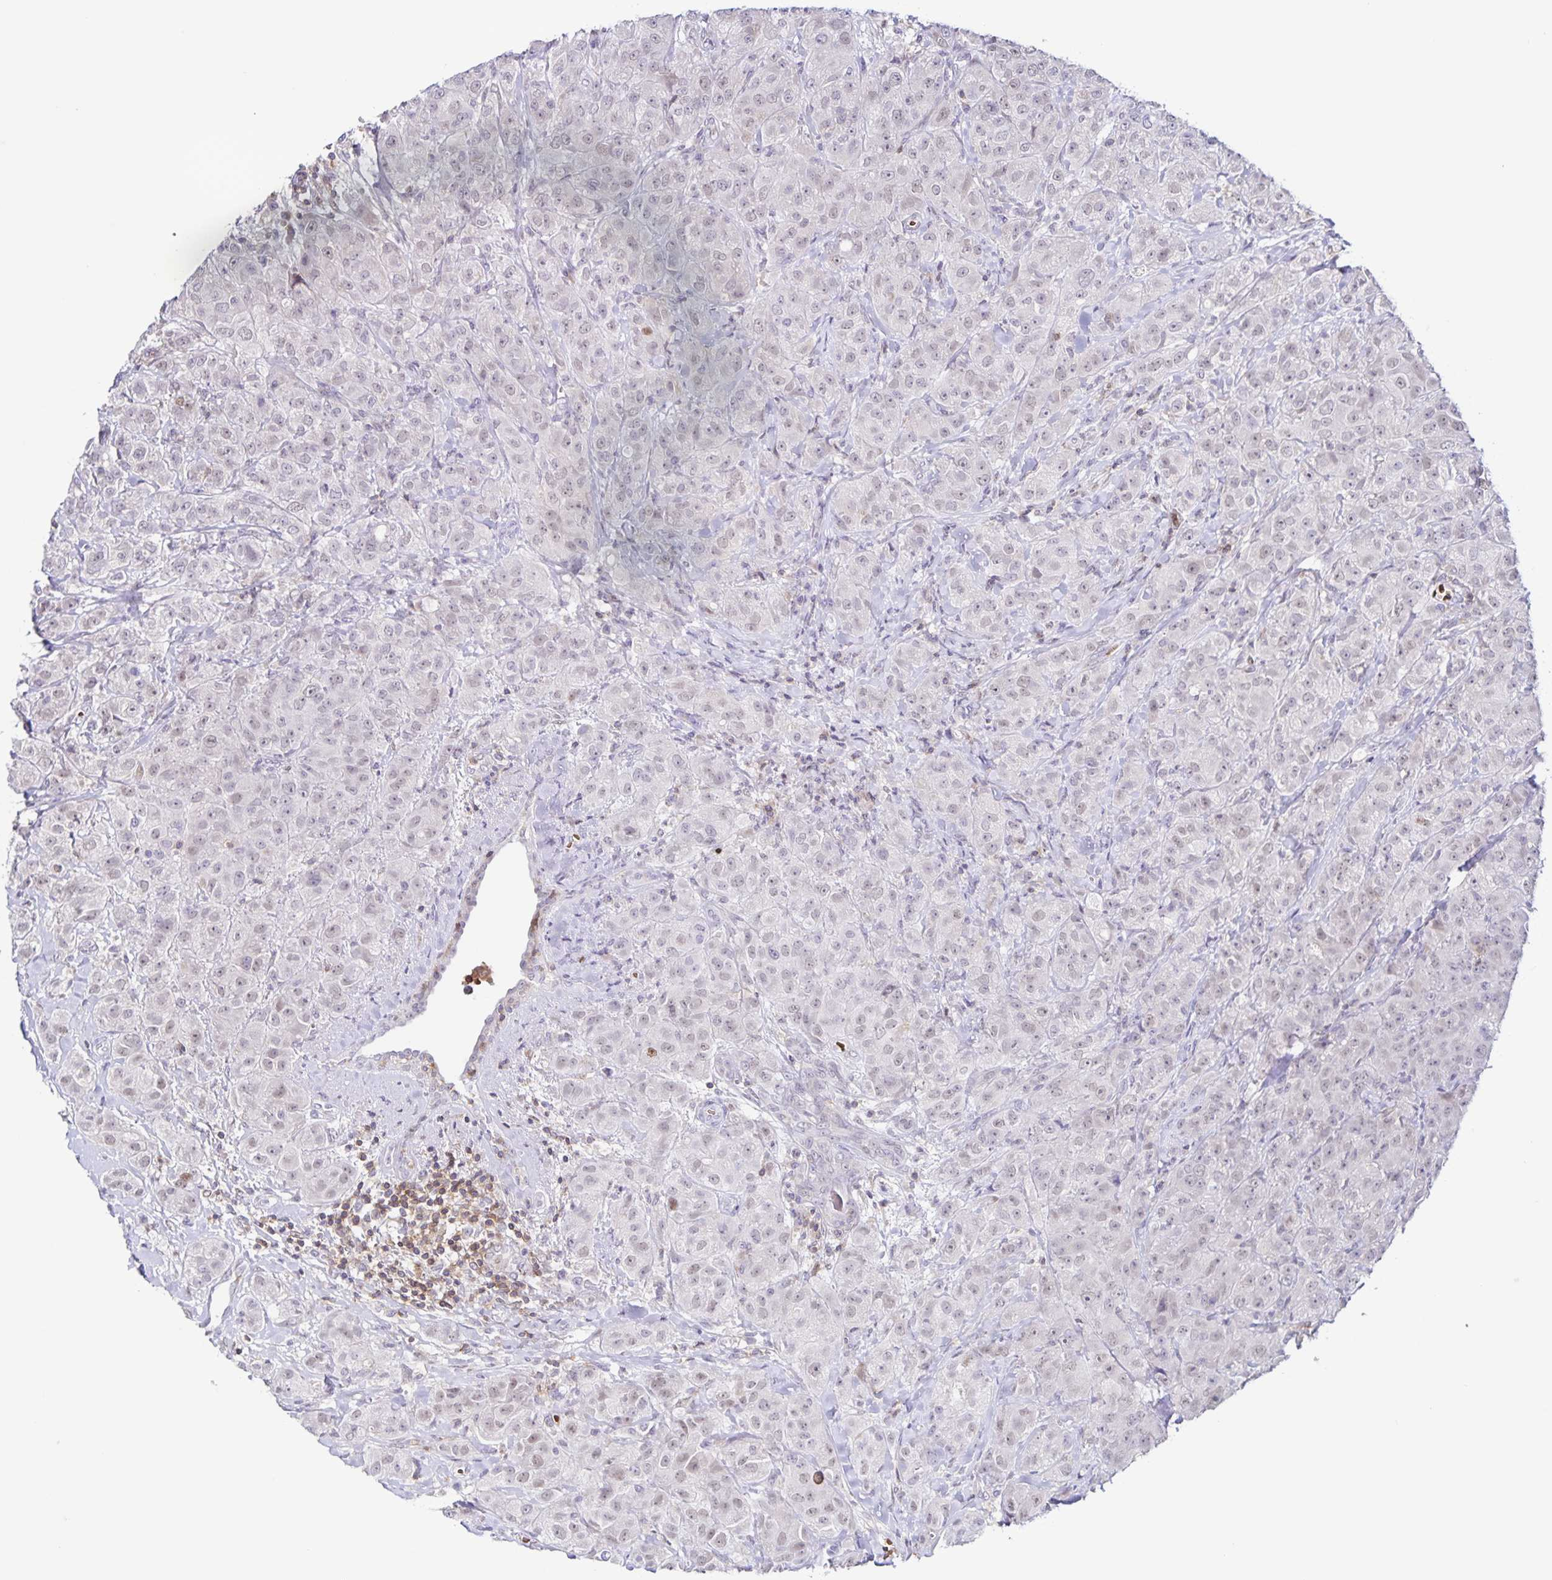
{"staining": {"intensity": "weak", "quantity": "<25%", "location": "nuclear"}, "tissue": "breast cancer", "cell_type": "Tumor cells", "image_type": "cancer", "snomed": [{"axis": "morphology", "description": "Normal tissue, NOS"}, {"axis": "morphology", "description": "Duct carcinoma"}, {"axis": "topography", "description": "Breast"}], "caption": "Human breast invasive ductal carcinoma stained for a protein using IHC reveals no staining in tumor cells.", "gene": "STPG4", "patient": {"sex": "female", "age": 43}}